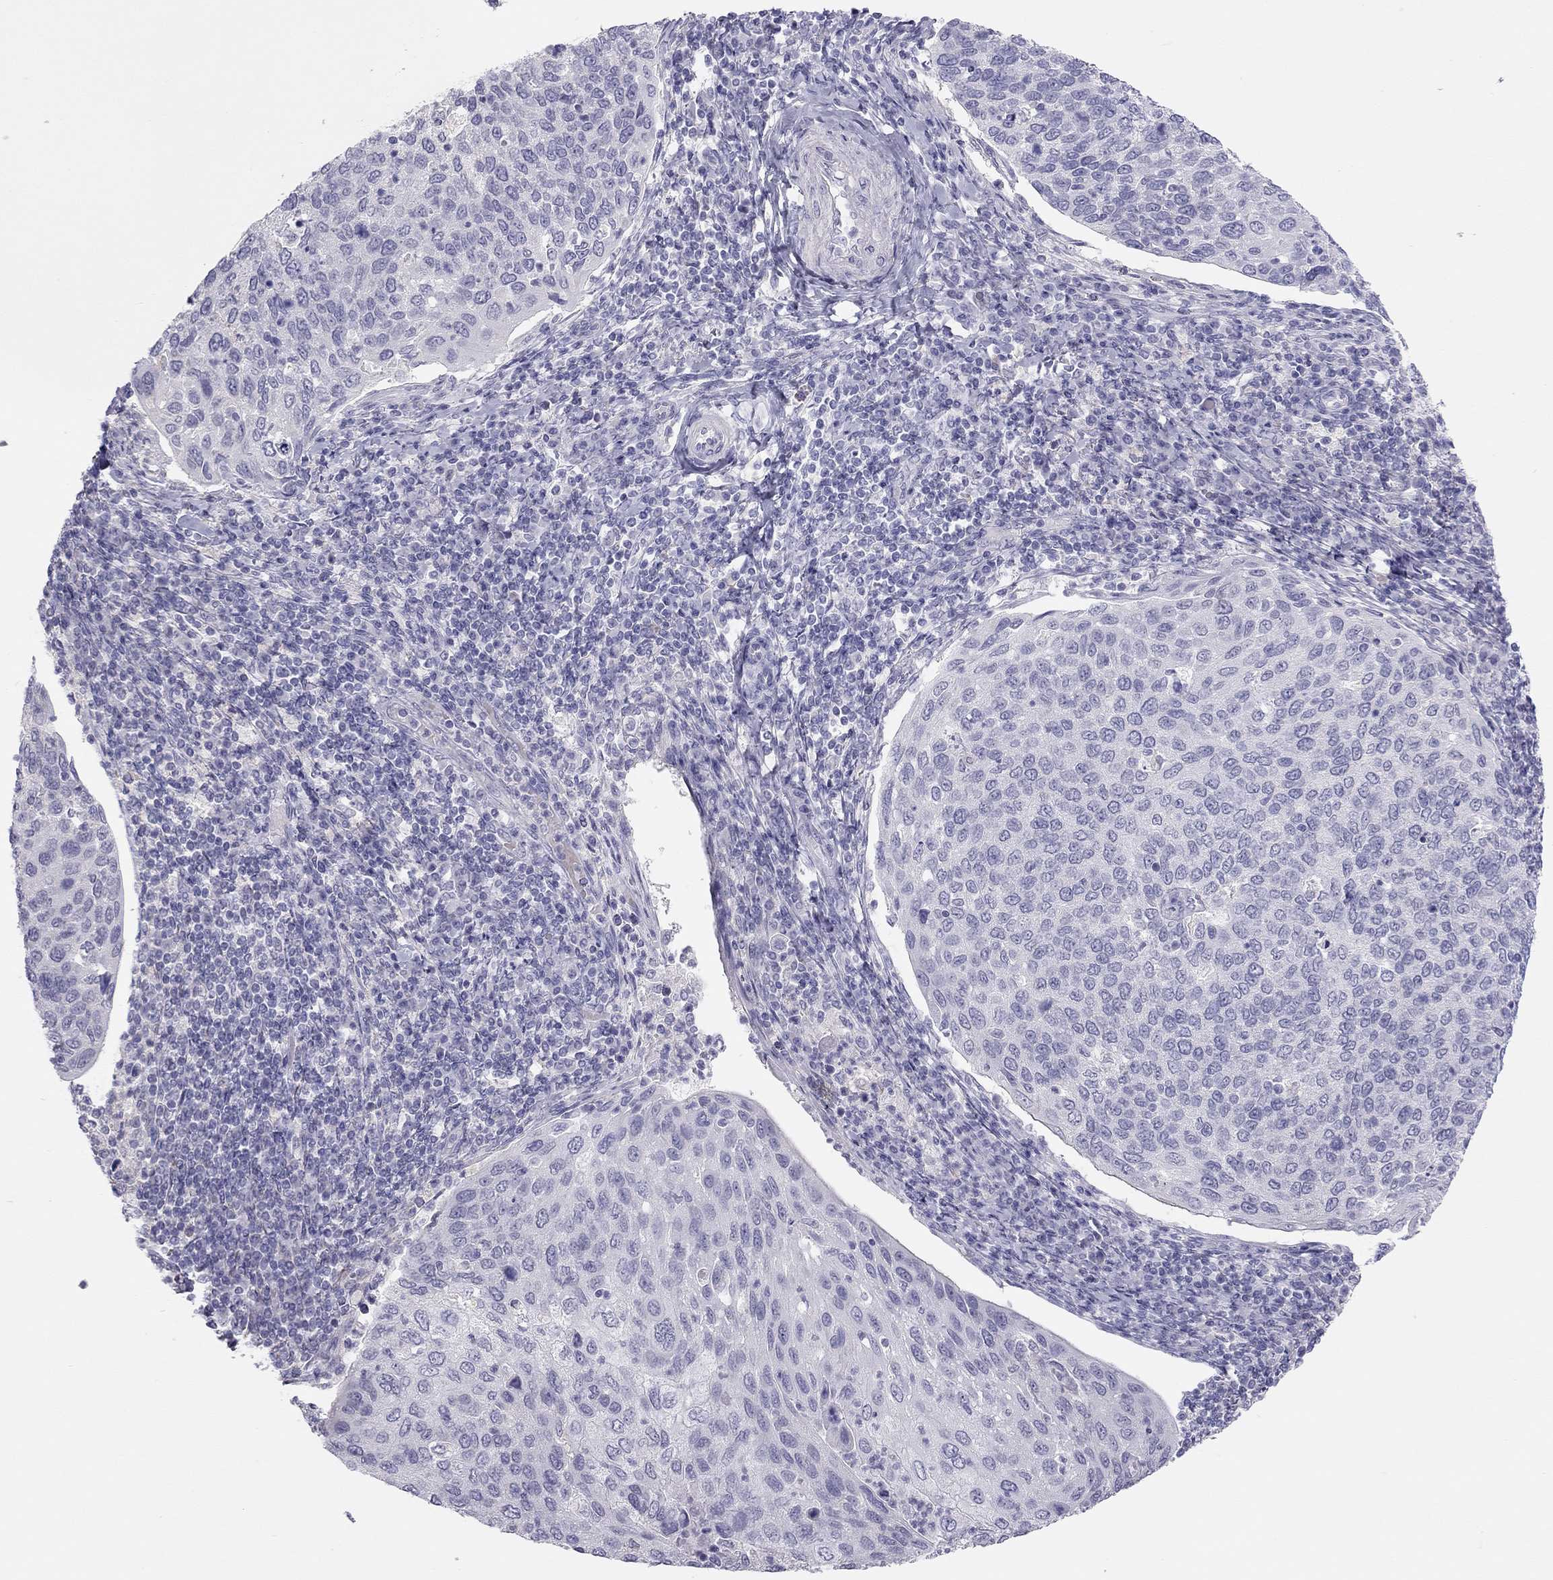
{"staining": {"intensity": "negative", "quantity": "none", "location": "none"}, "tissue": "cervical cancer", "cell_type": "Tumor cells", "image_type": "cancer", "snomed": [{"axis": "morphology", "description": "Squamous cell carcinoma, NOS"}, {"axis": "topography", "description": "Cervix"}], "caption": "Immunohistochemistry micrograph of cervical cancer stained for a protein (brown), which displays no positivity in tumor cells.", "gene": "SPATA12", "patient": {"sex": "female", "age": 54}}